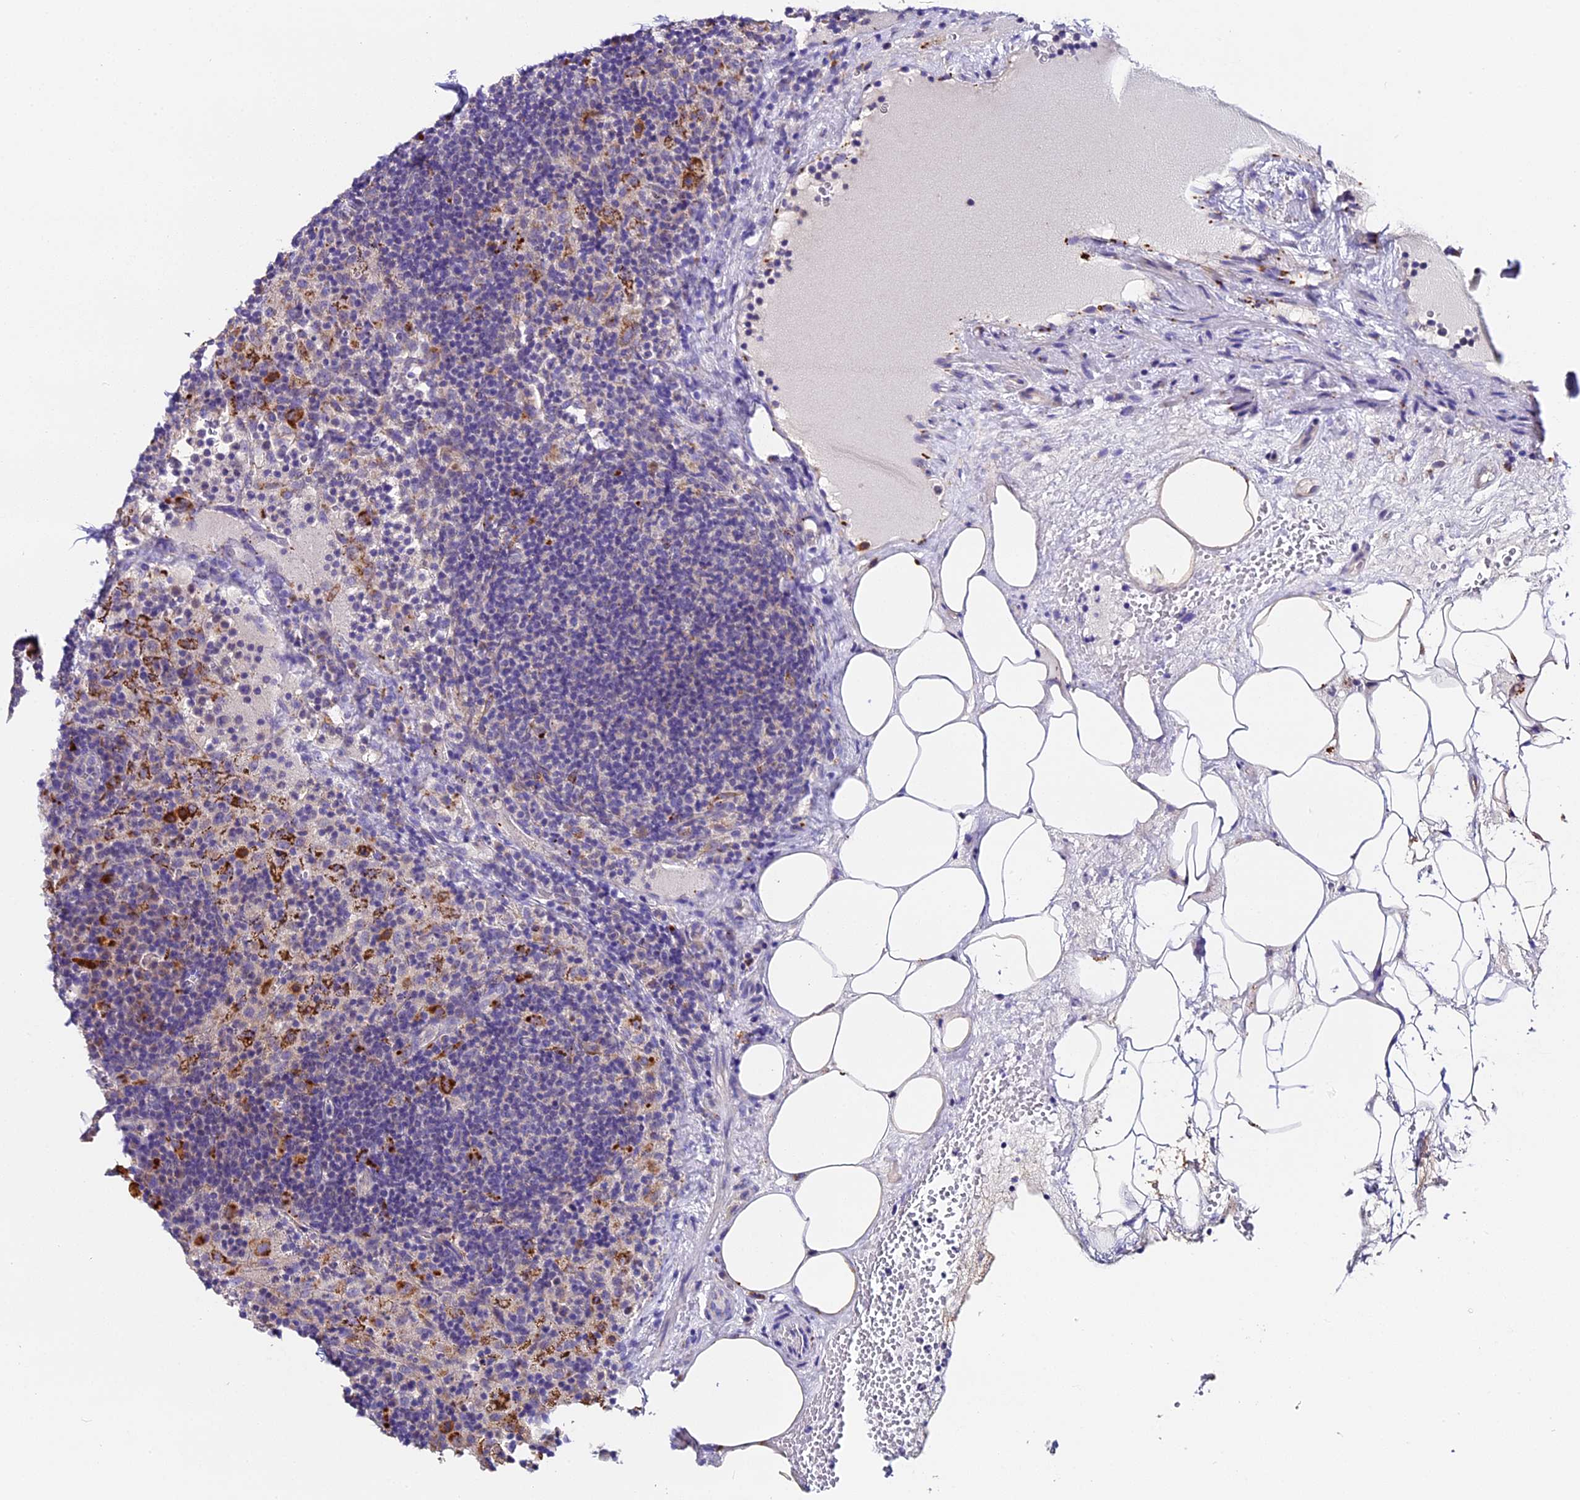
{"staining": {"intensity": "negative", "quantity": "none", "location": "none"}, "tissue": "lymph node", "cell_type": "Germinal center cells", "image_type": "normal", "snomed": [{"axis": "morphology", "description": "Normal tissue, NOS"}, {"axis": "topography", "description": "Lymph node"}], "caption": "Immunohistochemical staining of unremarkable human lymph node shows no significant staining in germinal center cells. (DAB IHC, high magnification).", "gene": "LYPD6", "patient": {"sex": "female", "age": 70}}